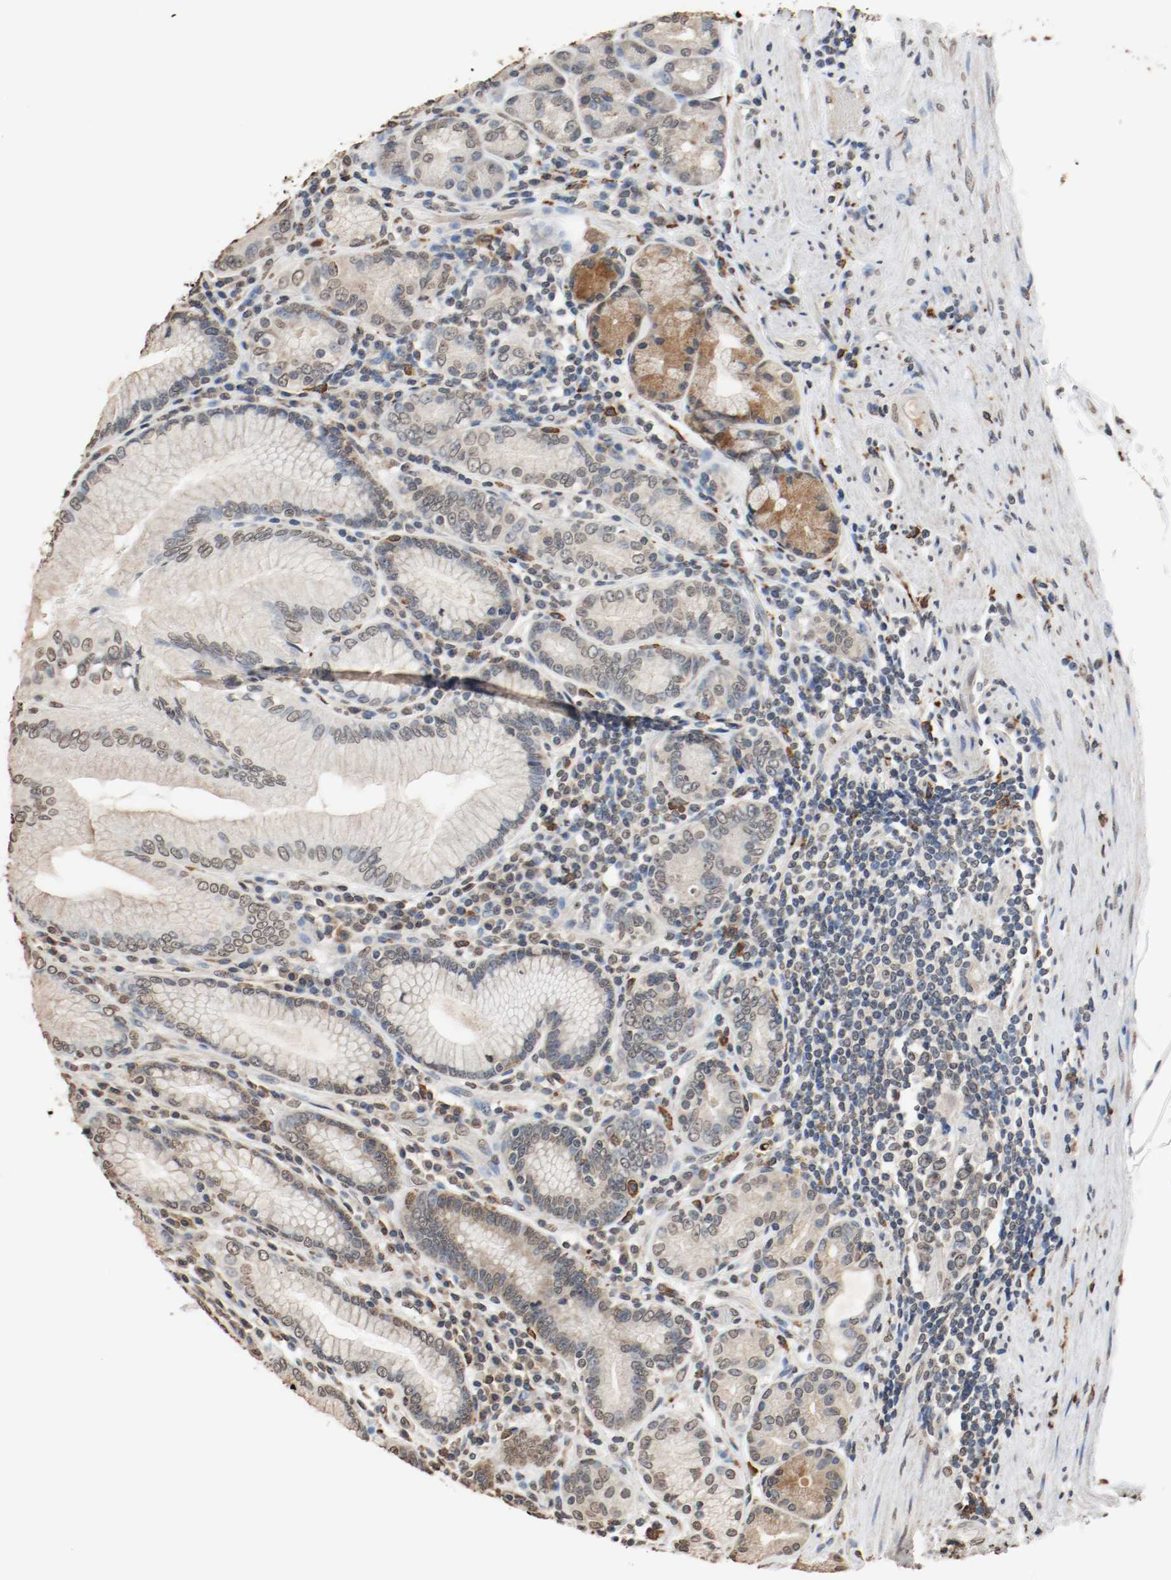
{"staining": {"intensity": "weak", "quantity": "<25%", "location": "cytoplasmic/membranous,nuclear"}, "tissue": "stomach", "cell_type": "Glandular cells", "image_type": "normal", "snomed": [{"axis": "morphology", "description": "Normal tissue, NOS"}, {"axis": "topography", "description": "Stomach, lower"}], "caption": "Glandular cells show no significant protein expression in unremarkable stomach.", "gene": "RTN4", "patient": {"sex": "female", "age": 76}}